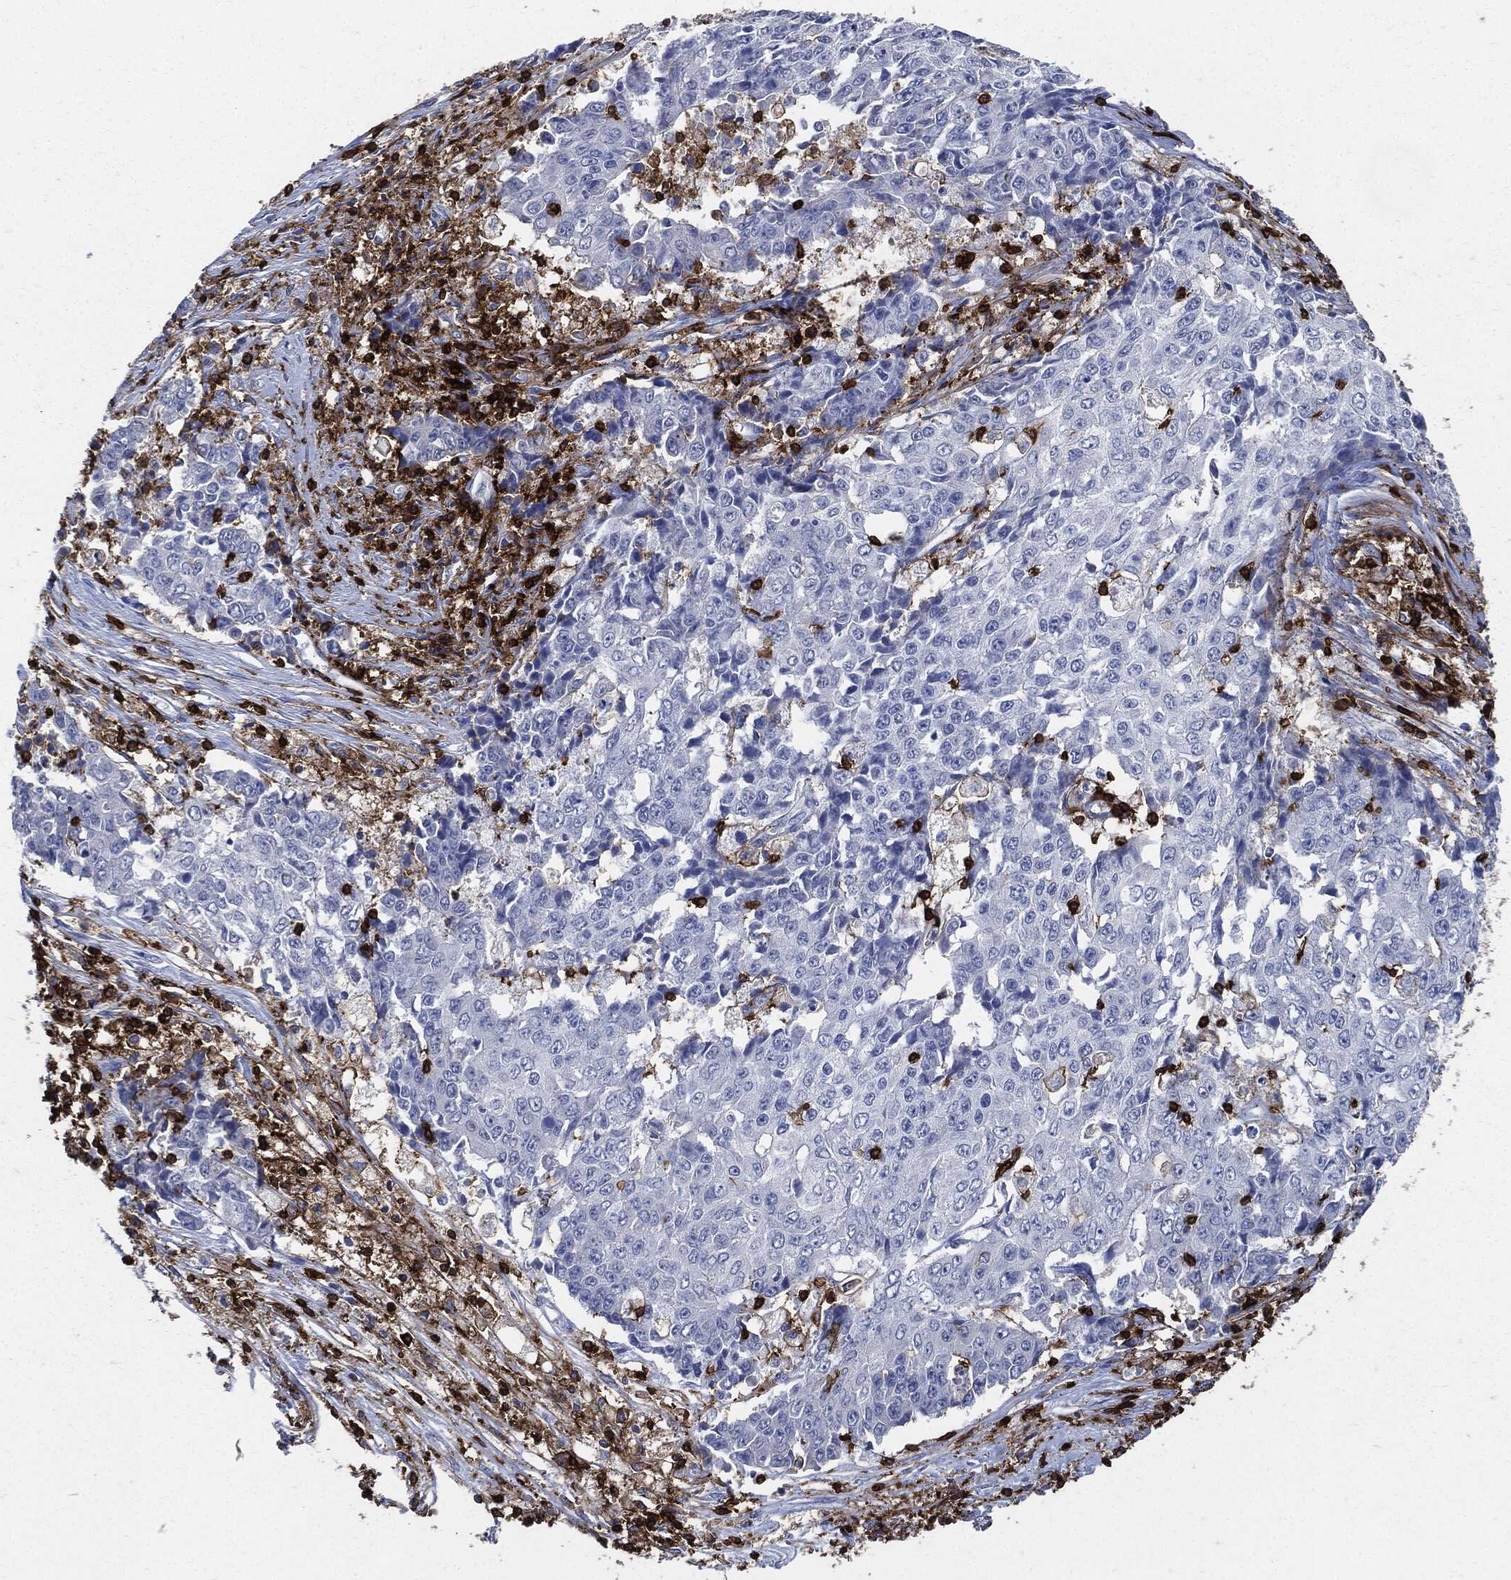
{"staining": {"intensity": "negative", "quantity": "none", "location": "none"}, "tissue": "ovarian cancer", "cell_type": "Tumor cells", "image_type": "cancer", "snomed": [{"axis": "morphology", "description": "Carcinoma, endometroid"}, {"axis": "topography", "description": "Ovary"}], "caption": "Immunohistochemical staining of endometroid carcinoma (ovarian) displays no significant positivity in tumor cells.", "gene": "PTPRC", "patient": {"sex": "female", "age": 42}}